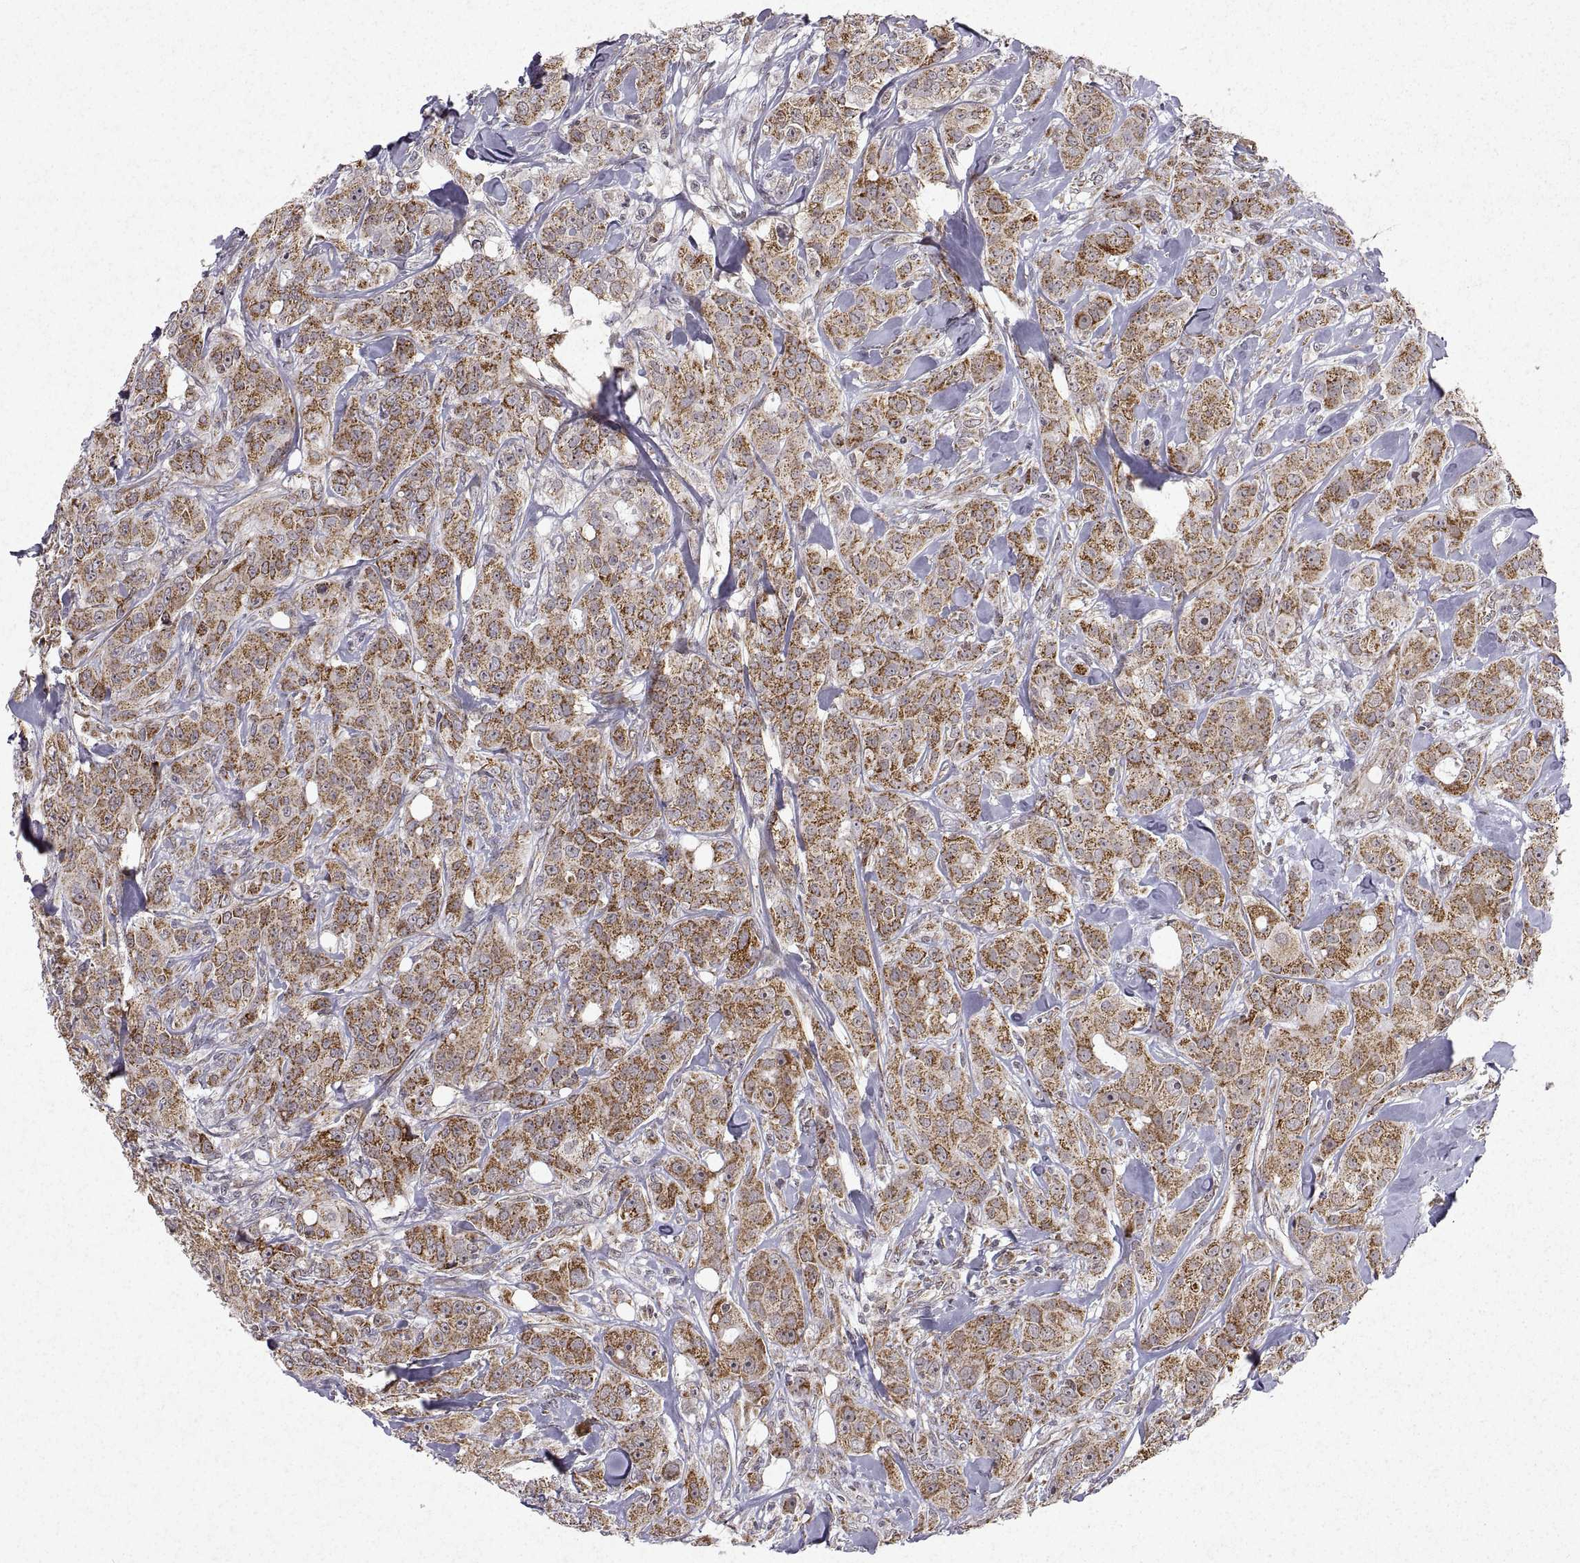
{"staining": {"intensity": "moderate", "quantity": "25%-75%", "location": "cytoplasmic/membranous"}, "tissue": "breast cancer", "cell_type": "Tumor cells", "image_type": "cancer", "snomed": [{"axis": "morphology", "description": "Duct carcinoma"}, {"axis": "topography", "description": "Breast"}], "caption": "Human infiltrating ductal carcinoma (breast) stained with a protein marker displays moderate staining in tumor cells.", "gene": "MANBAL", "patient": {"sex": "female", "age": 43}}